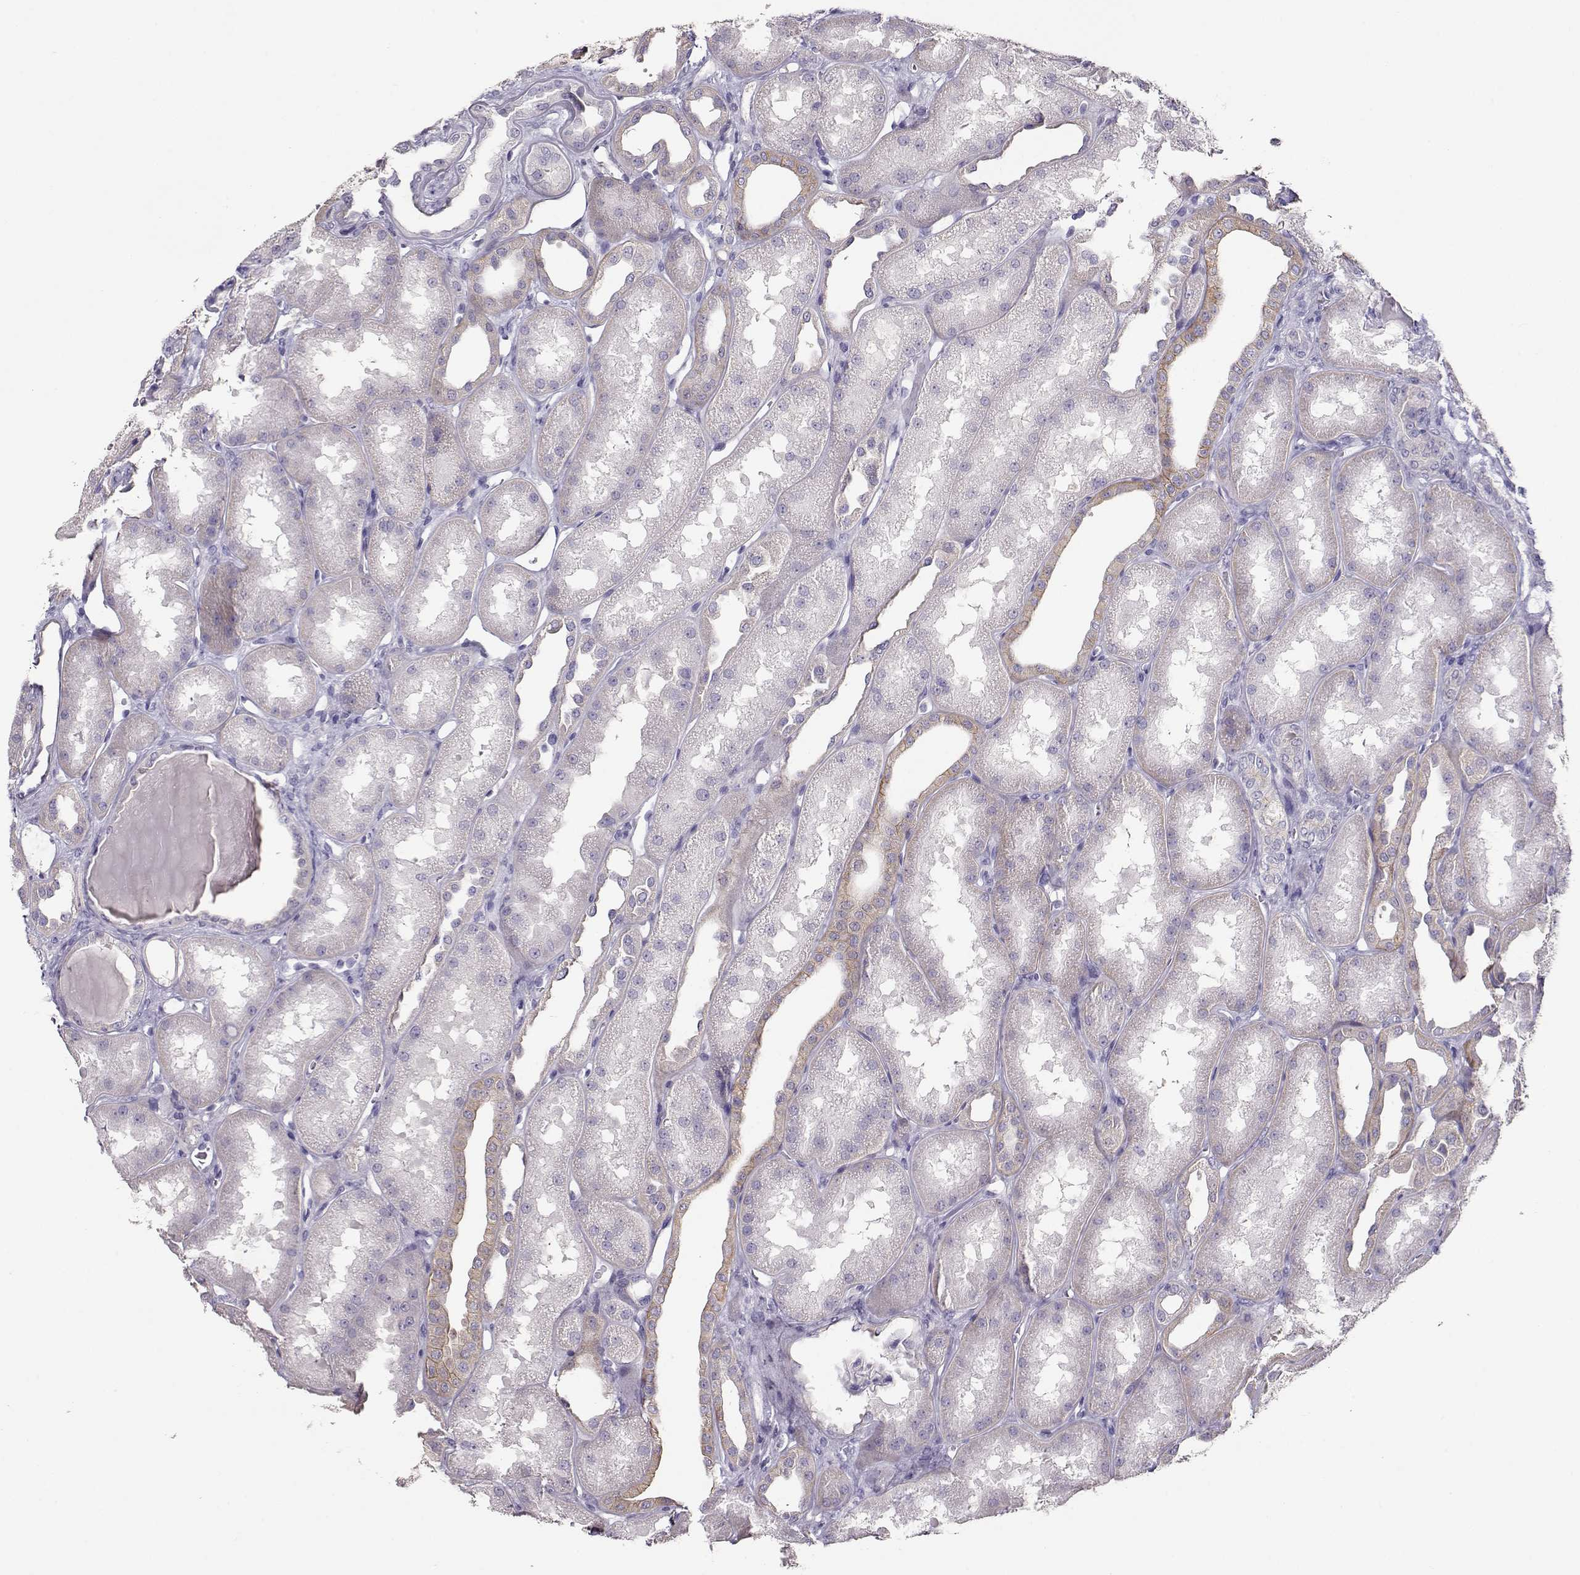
{"staining": {"intensity": "negative", "quantity": "none", "location": "none"}, "tissue": "kidney", "cell_type": "Cells in glomeruli", "image_type": "normal", "snomed": [{"axis": "morphology", "description": "Normal tissue, NOS"}, {"axis": "topography", "description": "Kidney"}], "caption": "High power microscopy micrograph of an IHC histopathology image of unremarkable kidney, revealing no significant positivity in cells in glomeruli. Brightfield microscopy of IHC stained with DAB (3,3'-diaminobenzidine) (brown) and hematoxylin (blue), captured at high magnification.", "gene": "NDRG4", "patient": {"sex": "male", "age": 61}}